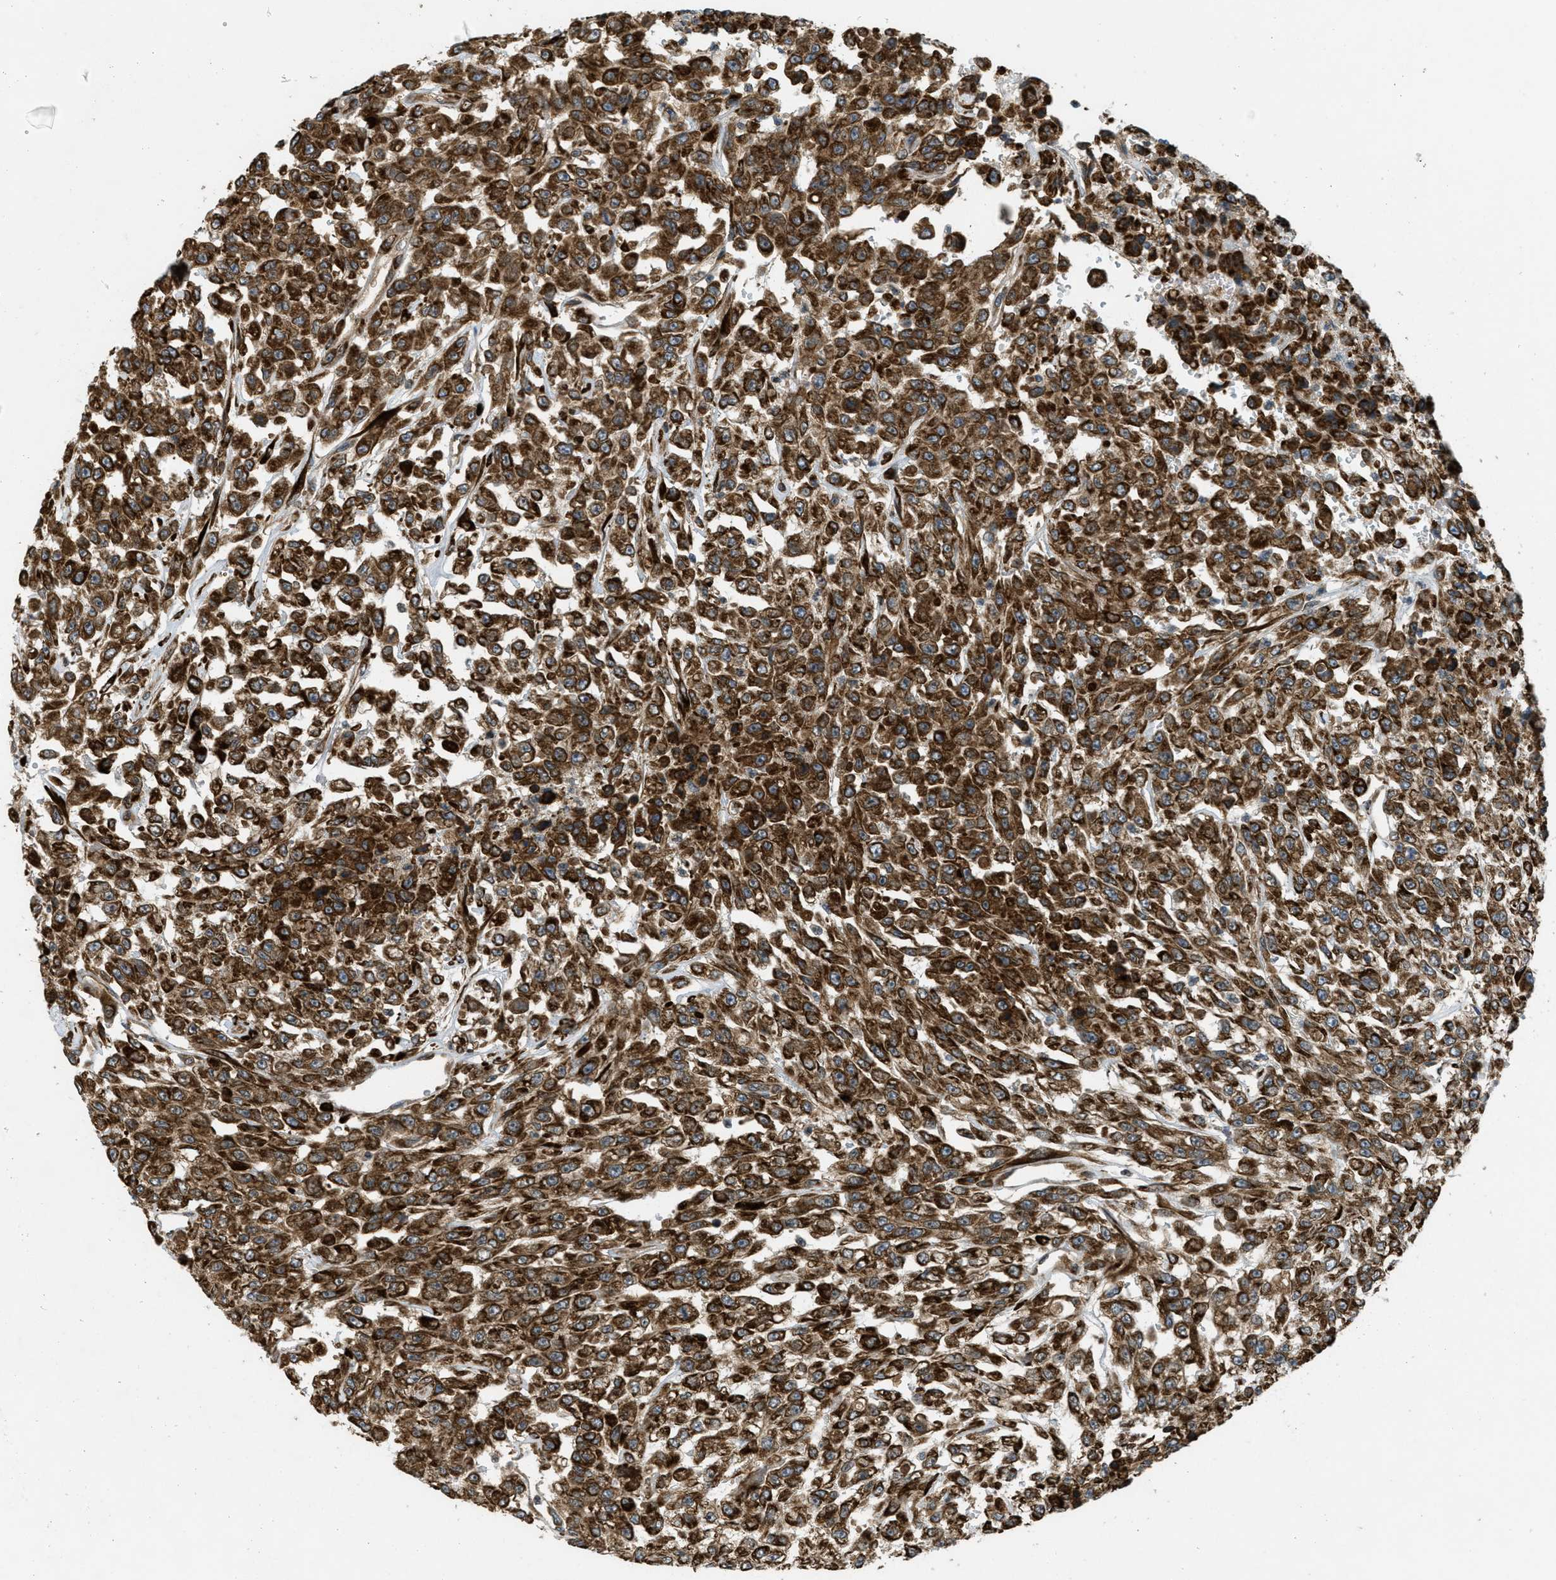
{"staining": {"intensity": "strong", "quantity": ">75%", "location": "cytoplasmic/membranous"}, "tissue": "urothelial cancer", "cell_type": "Tumor cells", "image_type": "cancer", "snomed": [{"axis": "morphology", "description": "Urothelial carcinoma, High grade"}, {"axis": "topography", "description": "Urinary bladder"}], "caption": "A high amount of strong cytoplasmic/membranous positivity is seen in about >75% of tumor cells in urothelial carcinoma (high-grade) tissue. (DAB (3,3'-diaminobenzidine) IHC, brown staining for protein, blue staining for nuclei).", "gene": "PCDH18", "patient": {"sex": "male", "age": 46}}